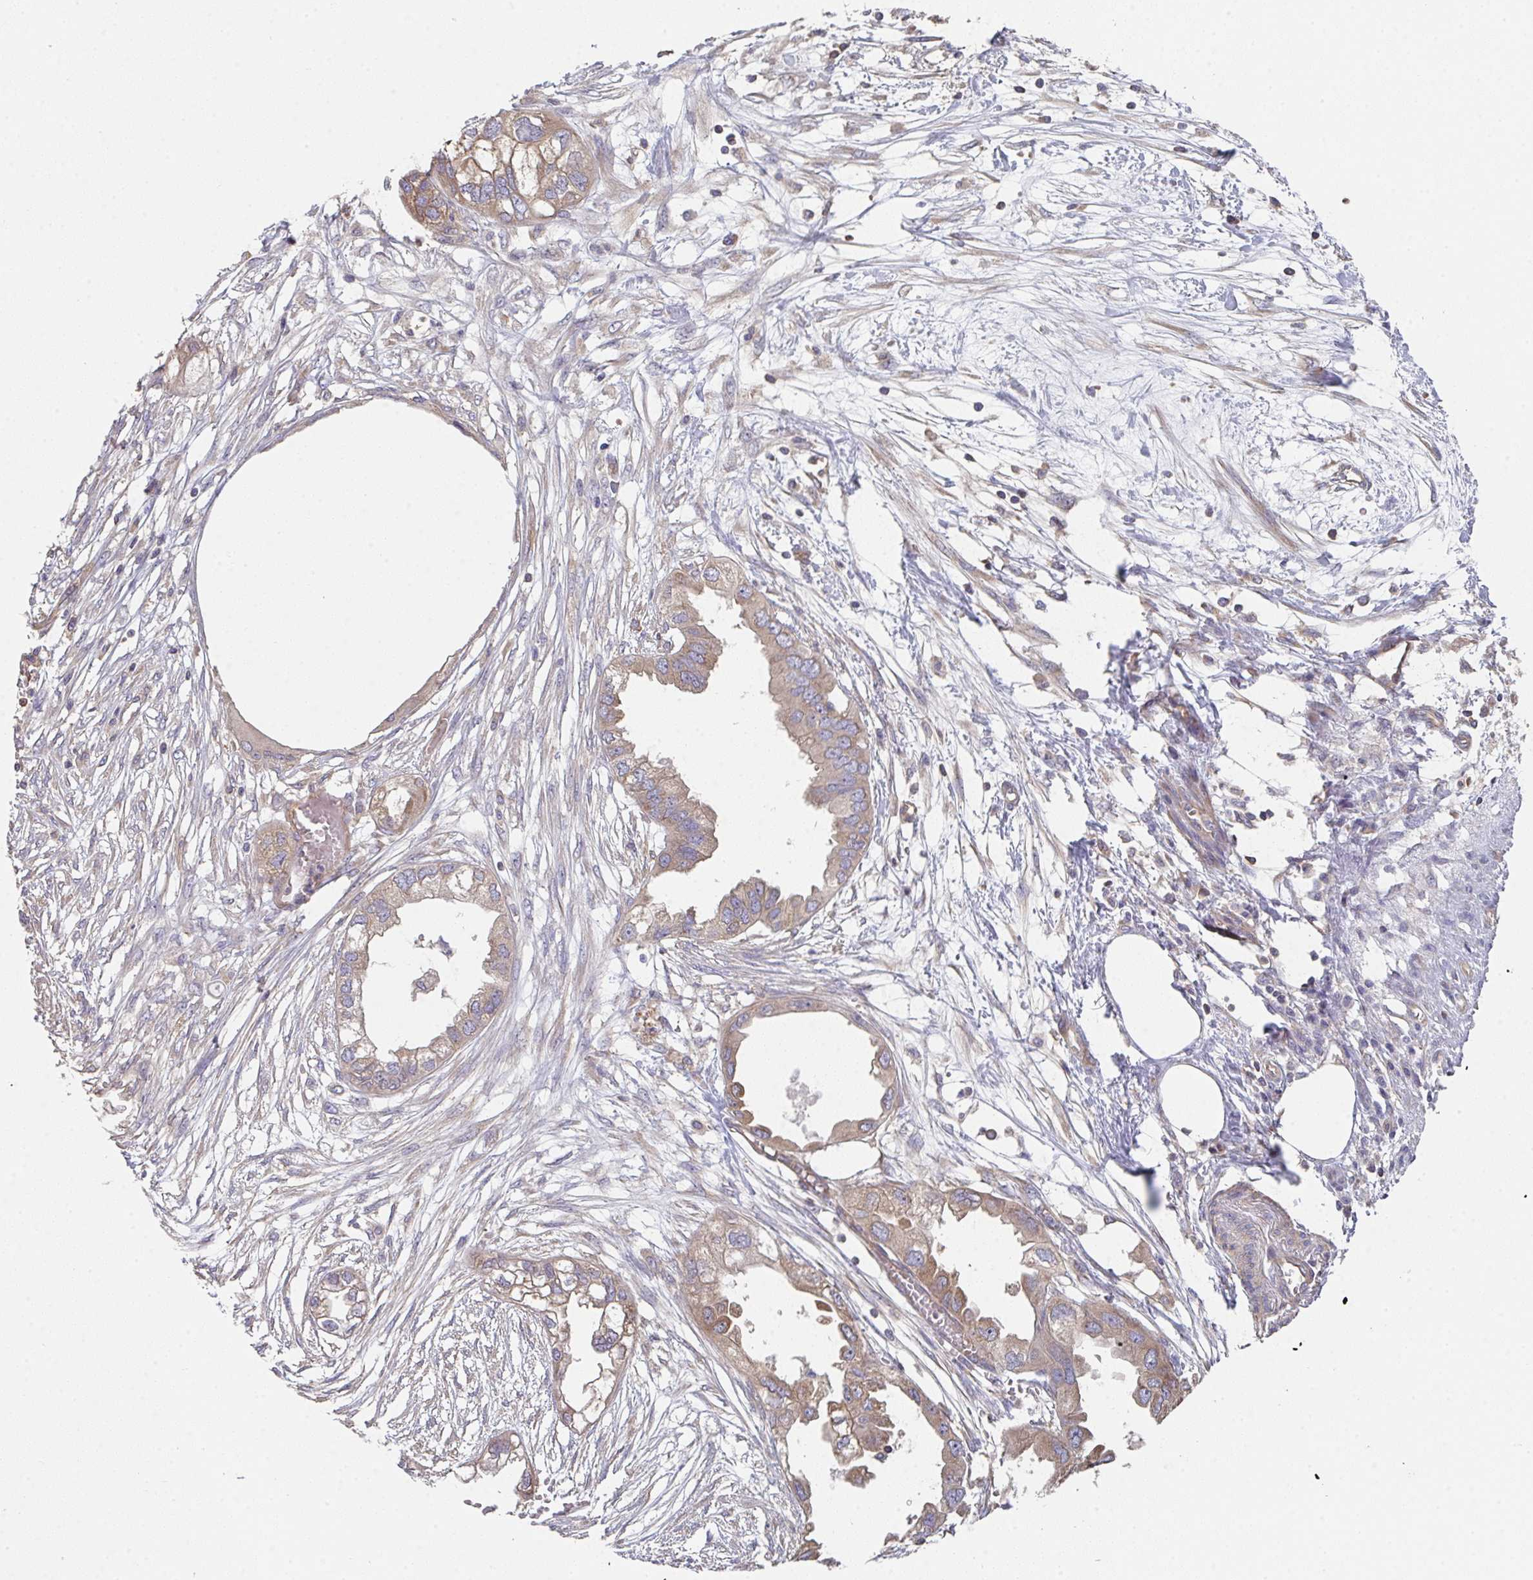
{"staining": {"intensity": "moderate", "quantity": ">75%", "location": "cytoplasmic/membranous"}, "tissue": "endometrial cancer", "cell_type": "Tumor cells", "image_type": "cancer", "snomed": [{"axis": "morphology", "description": "Adenocarcinoma, NOS"}, {"axis": "morphology", "description": "Adenocarcinoma, metastatic, NOS"}, {"axis": "topography", "description": "Adipose tissue"}, {"axis": "topography", "description": "Endometrium"}], "caption": "An IHC histopathology image of neoplastic tissue is shown. Protein staining in brown labels moderate cytoplasmic/membranous positivity in endometrial adenocarcinoma within tumor cells.", "gene": "TMEM229A", "patient": {"sex": "female", "age": 67}}